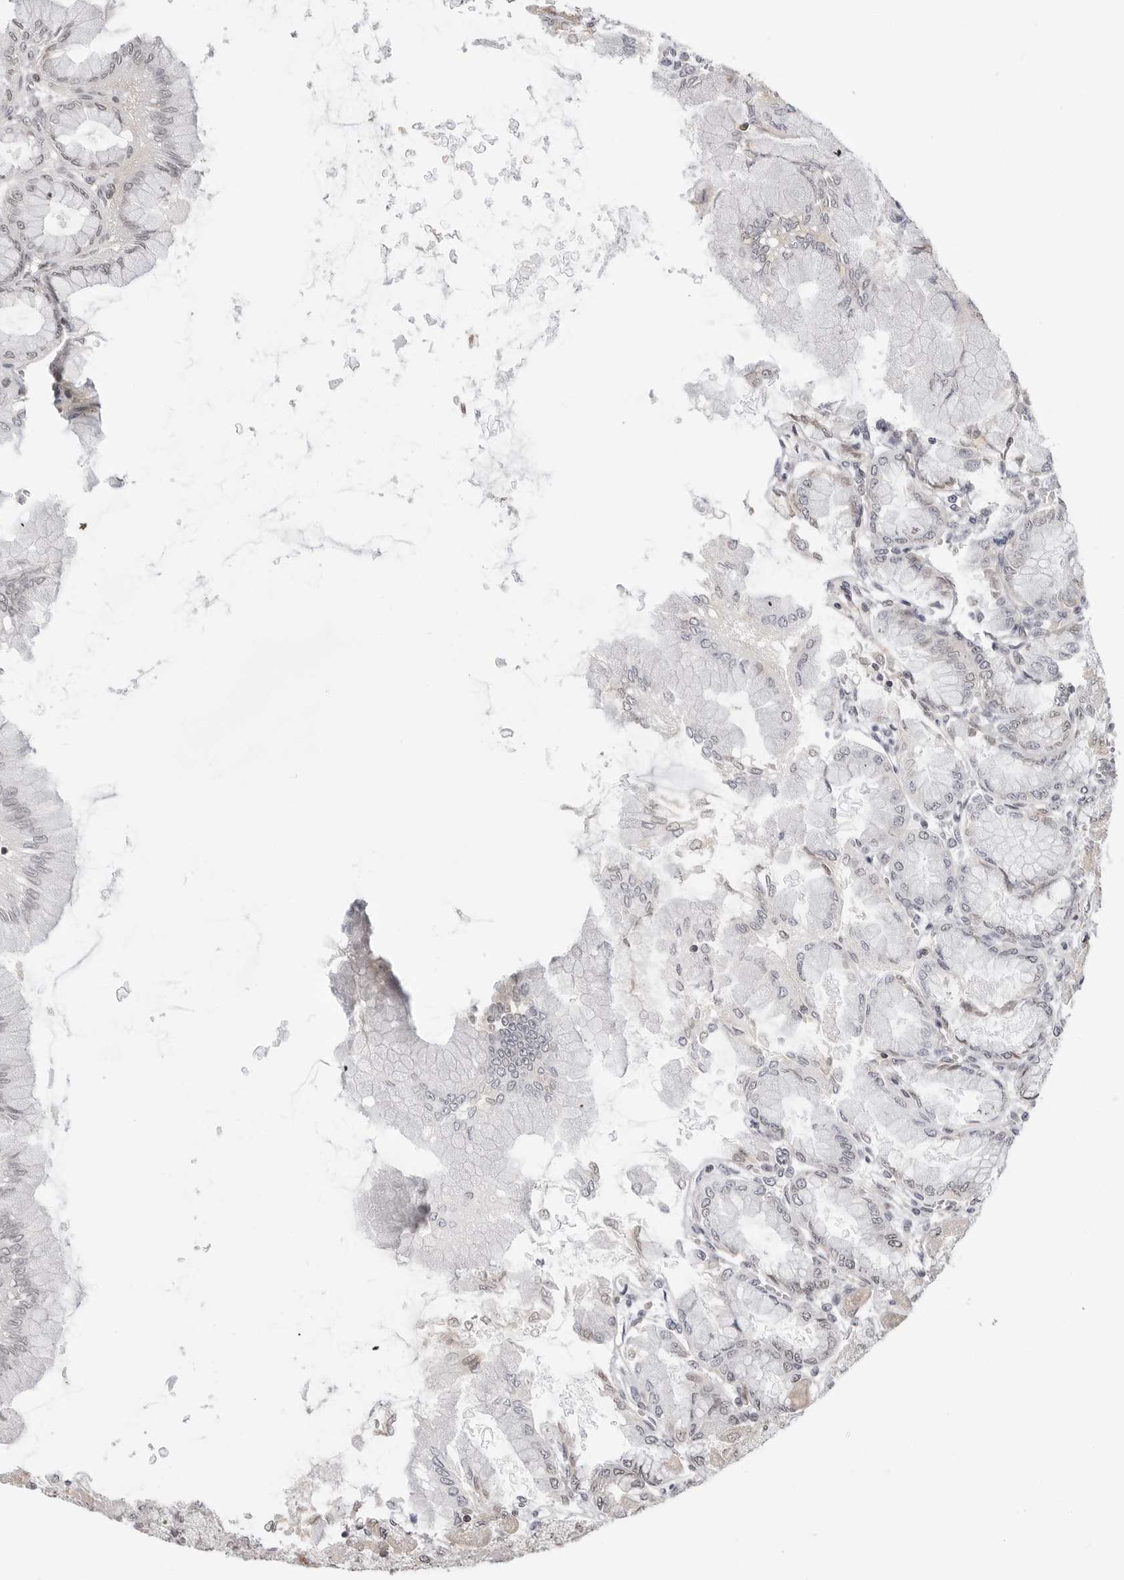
{"staining": {"intensity": "strong", "quantity": "25%-75%", "location": "nuclear"}, "tissue": "stomach", "cell_type": "Glandular cells", "image_type": "normal", "snomed": [{"axis": "morphology", "description": "Normal tissue, NOS"}, {"axis": "topography", "description": "Stomach, upper"}], "caption": "A photomicrograph of stomach stained for a protein displays strong nuclear brown staining in glandular cells.", "gene": "C8orf33", "patient": {"sex": "female", "age": 56}}